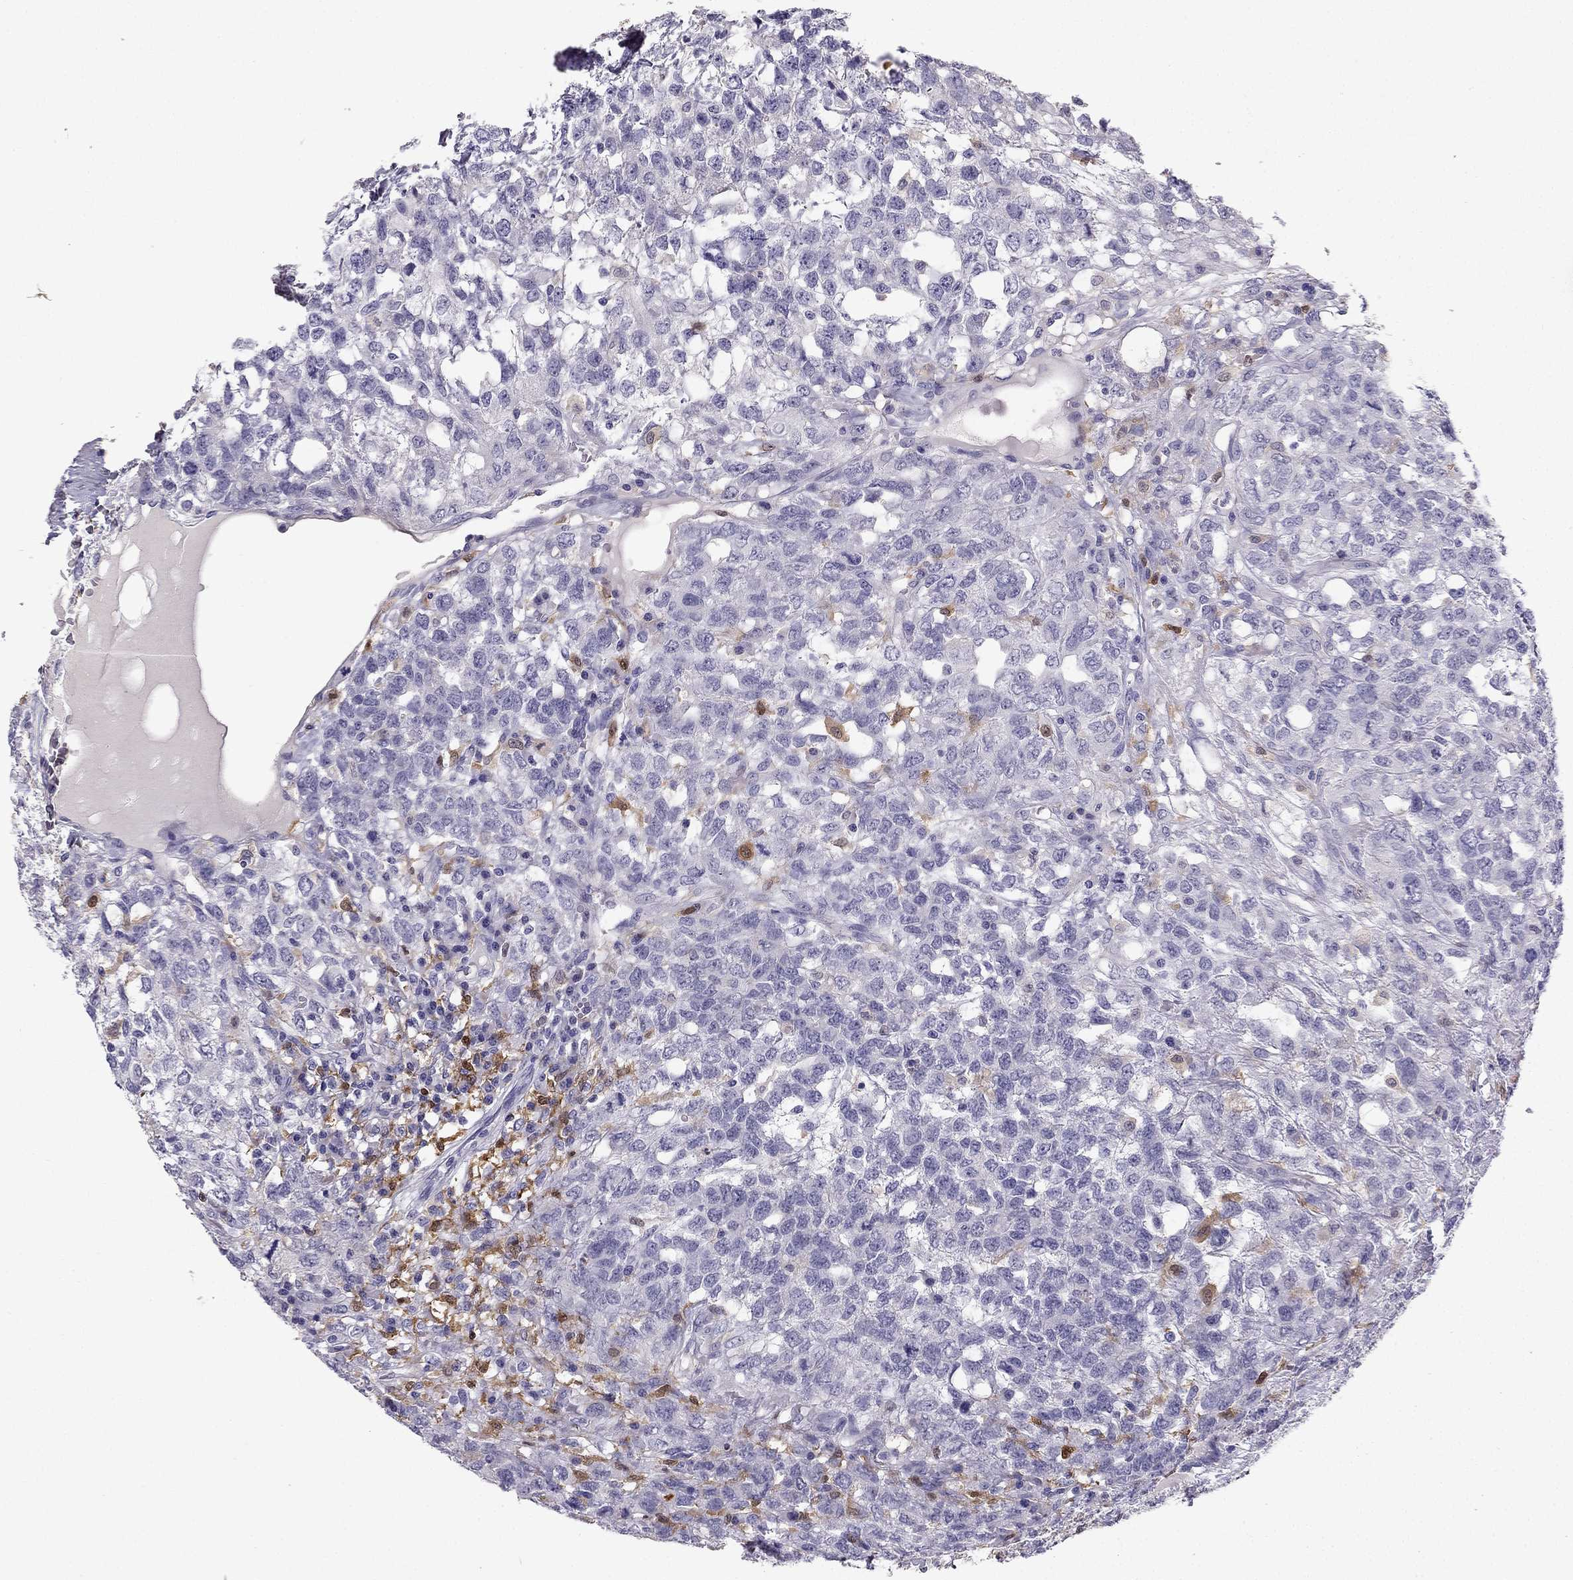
{"staining": {"intensity": "negative", "quantity": "none", "location": "none"}, "tissue": "testis cancer", "cell_type": "Tumor cells", "image_type": "cancer", "snomed": [{"axis": "morphology", "description": "Seminoma, NOS"}, {"axis": "topography", "description": "Testis"}], "caption": "Seminoma (testis) was stained to show a protein in brown. There is no significant positivity in tumor cells. The staining is performed using DAB (3,3'-diaminobenzidine) brown chromogen with nuclei counter-stained in using hematoxylin.", "gene": "LMTK3", "patient": {"sex": "male", "age": 52}}